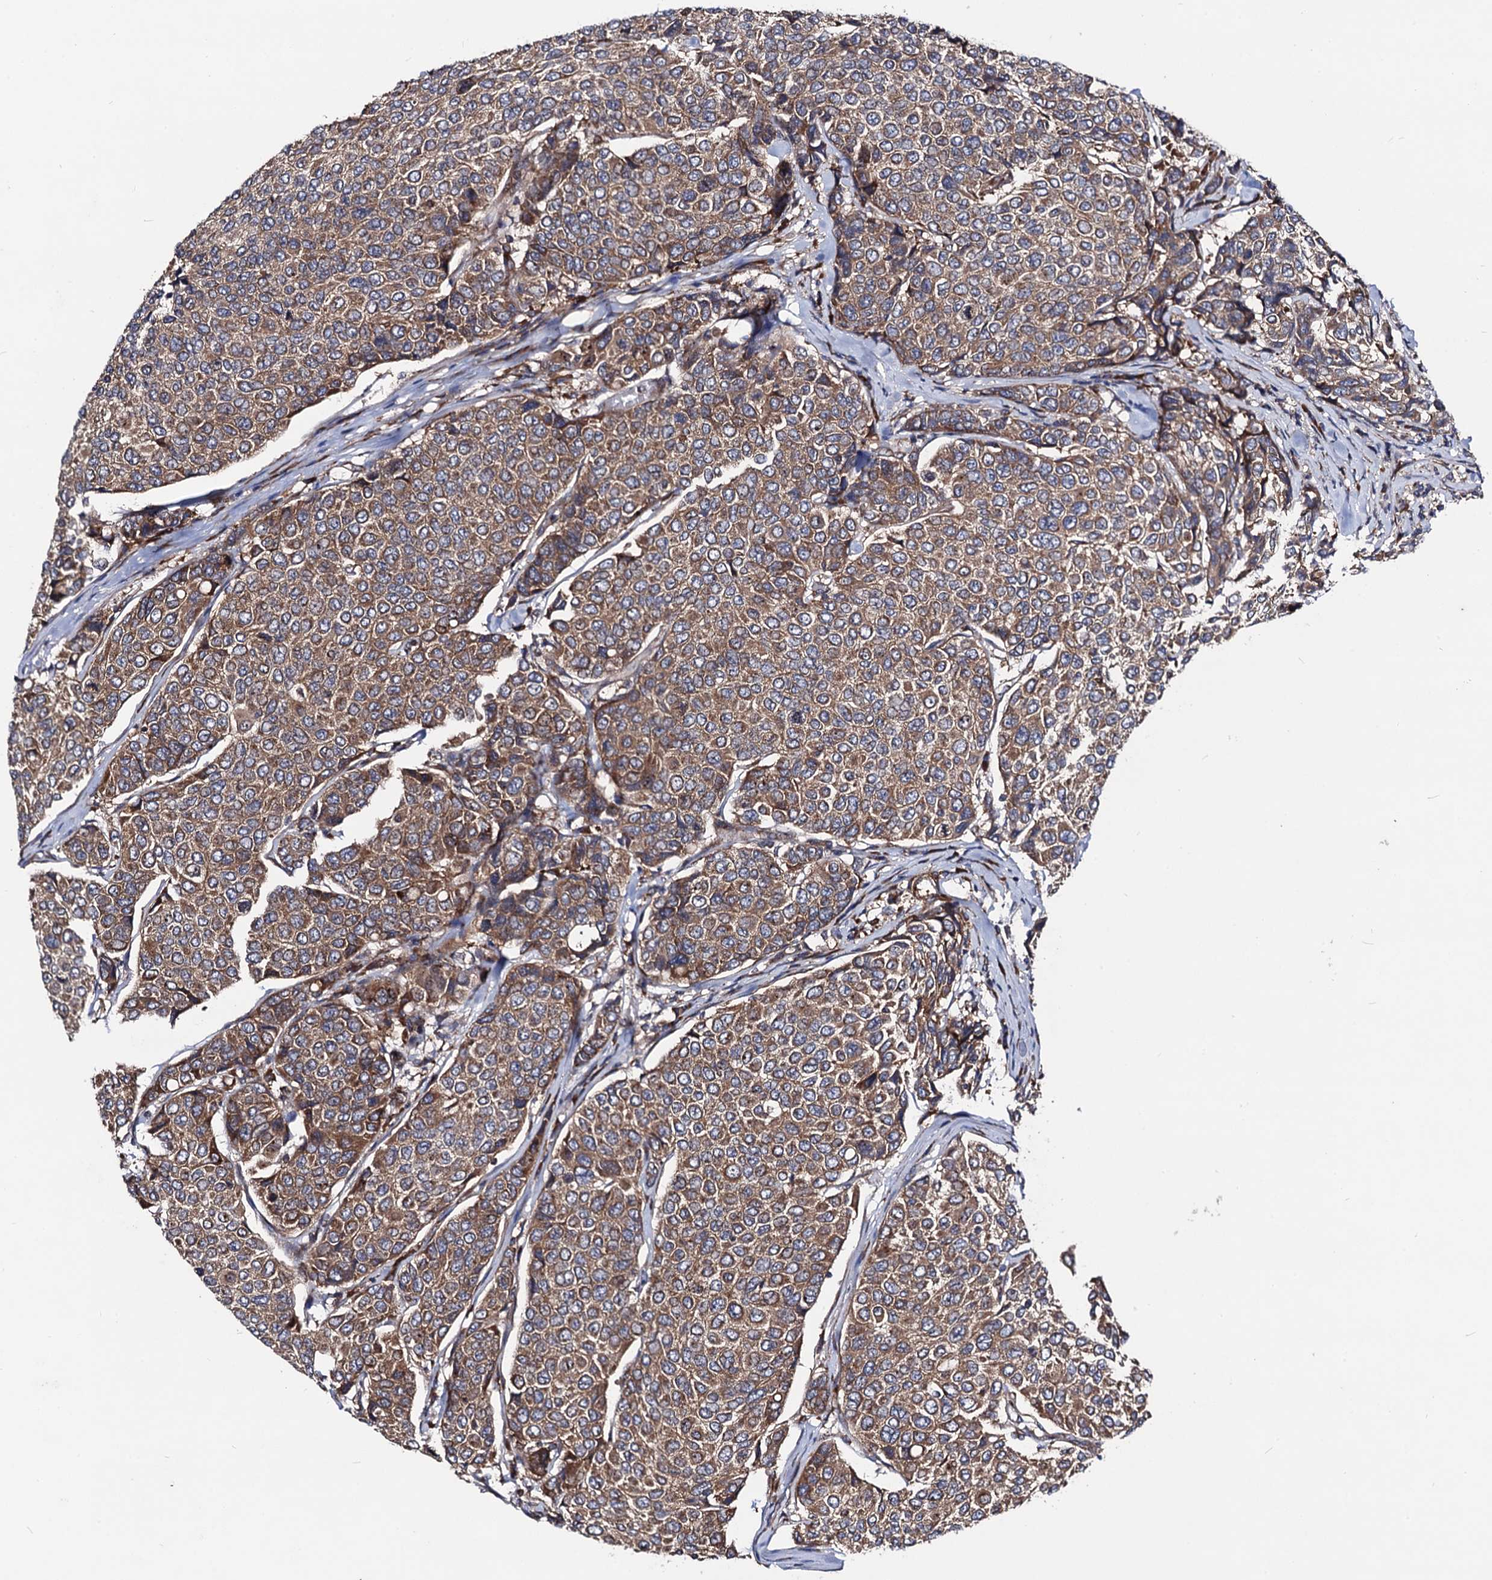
{"staining": {"intensity": "moderate", "quantity": ">75%", "location": "cytoplasmic/membranous"}, "tissue": "breast cancer", "cell_type": "Tumor cells", "image_type": "cancer", "snomed": [{"axis": "morphology", "description": "Duct carcinoma"}, {"axis": "topography", "description": "Breast"}], "caption": "Immunohistochemical staining of breast cancer exhibits medium levels of moderate cytoplasmic/membranous positivity in approximately >75% of tumor cells. (DAB IHC, brown staining for protein, blue staining for nuclei).", "gene": "DYDC1", "patient": {"sex": "female", "age": 55}}